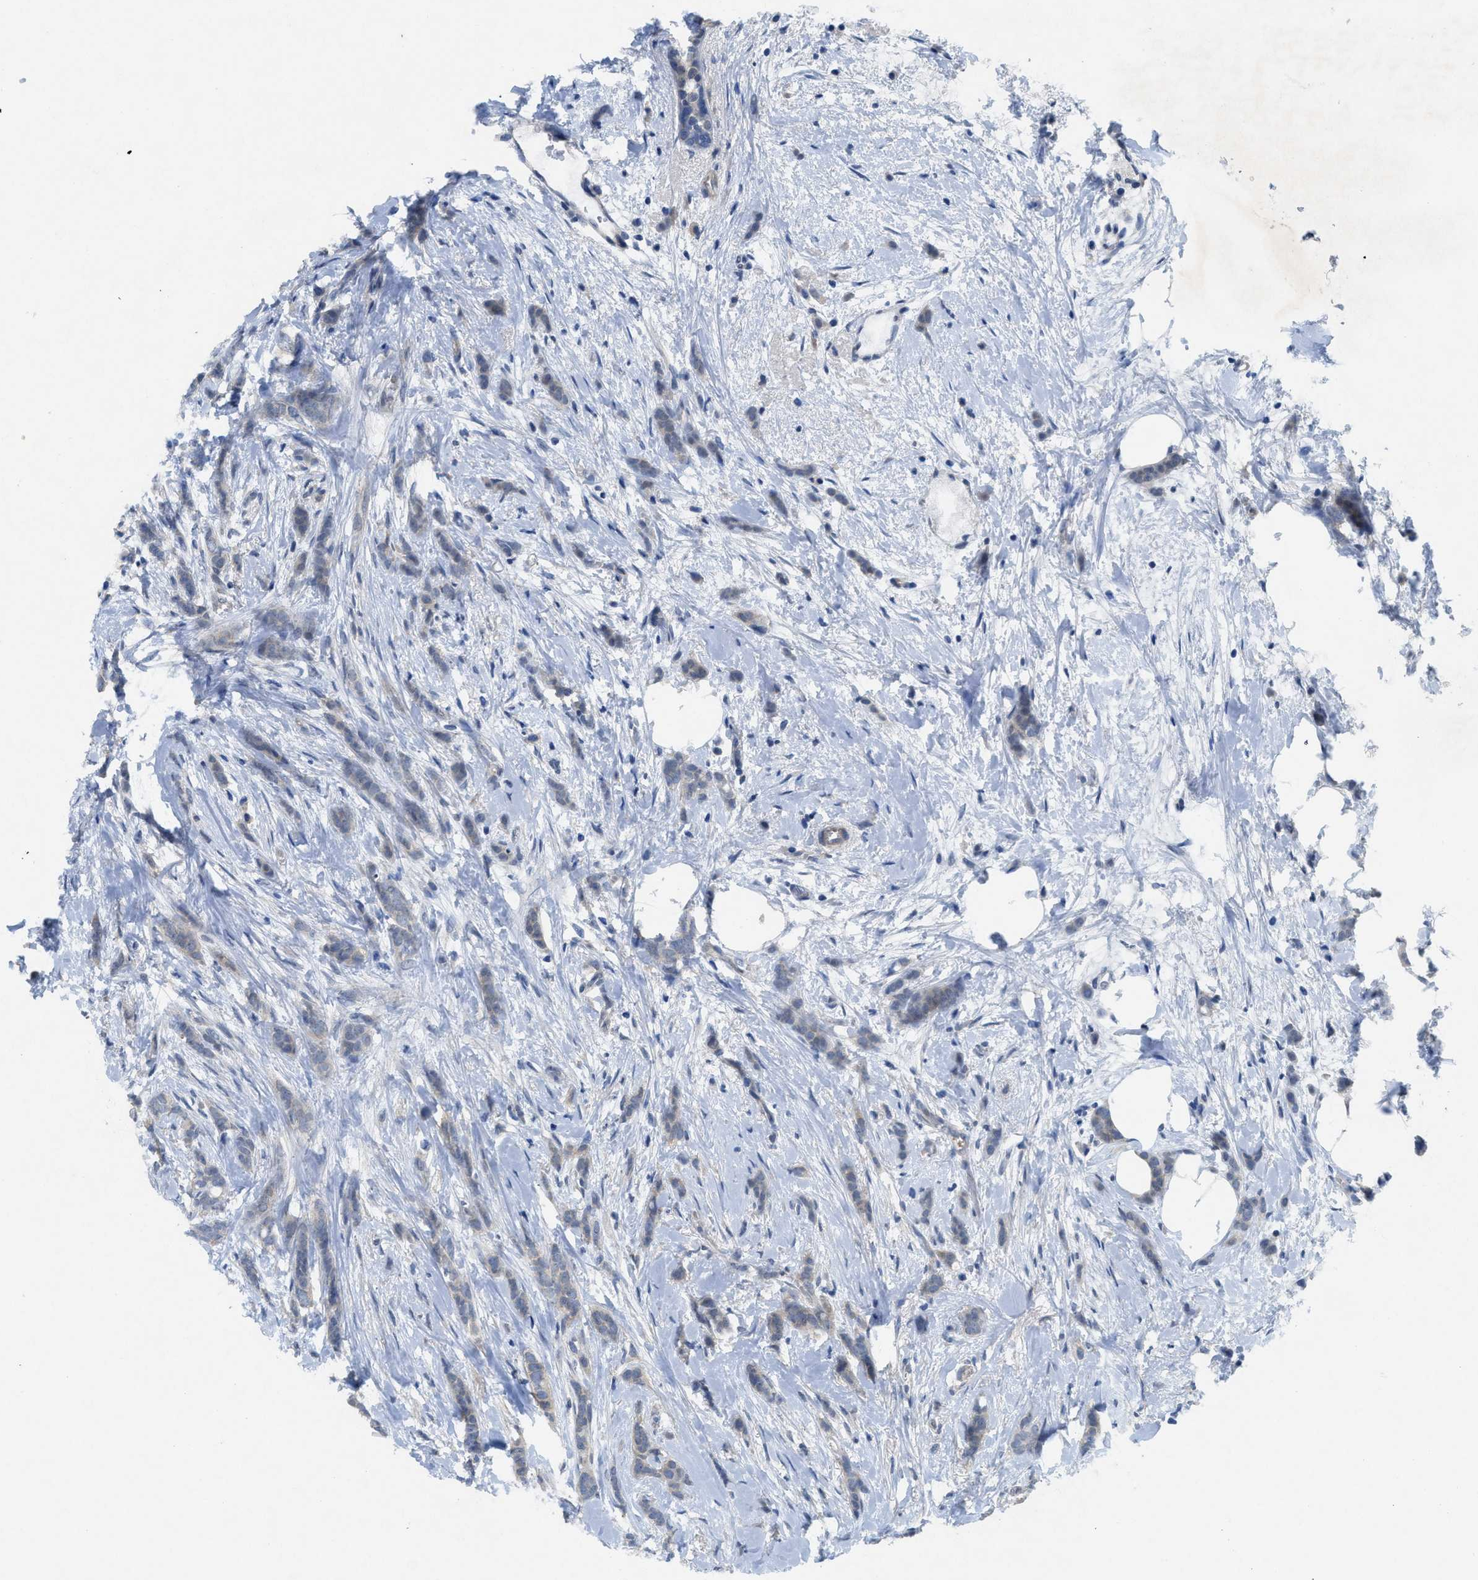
{"staining": {"intensity": "negative", "quantity": "none", "location": "none"}, "tissue": "breast cancer", "cell_type": "Tumor cells", "image_type": "cancer", "snomed": [{"axis": "morphology", "description": "Lobular carcinoma, in situ"}, {"axis": "morphology", "description": "Lobular carcinoma"}, {"axis": "topography", "description": "Breast"}], "caption": "Photomicrograph shows no significant protein staining in tumor cells of breast cancer (lobular carcinoma). (DAB immunohistochemistry, high magnification).", "gene": "PANX1", "patient": {"sex": "female", "age": 41}}